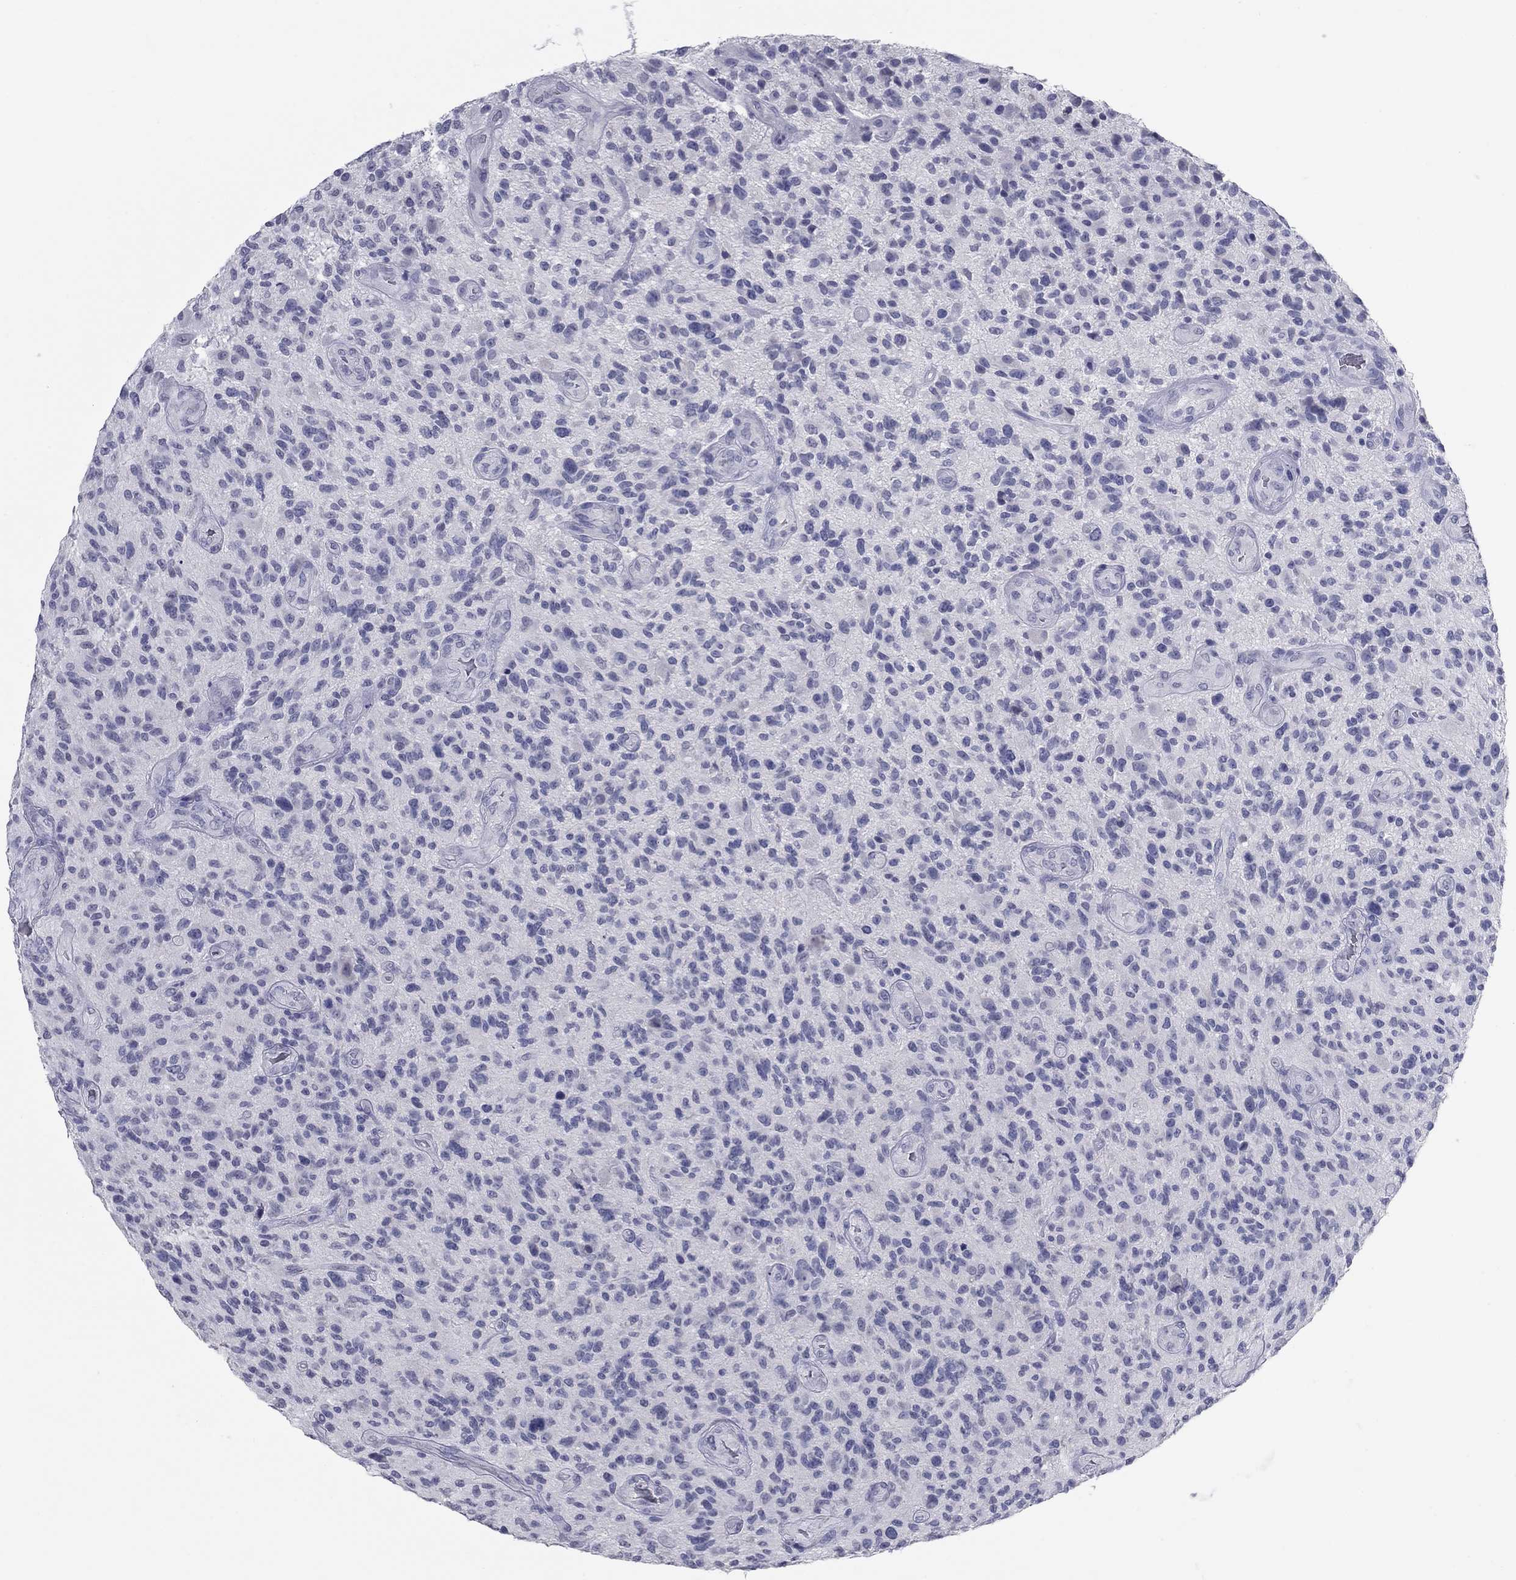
{"staining": {"intensity": "negative", "quantity": "none", "location": "none"}, "tissue": "glioma", "cell_type": "Tumor cells", "image_type": "cancer", "snomed": [{"axis": "morphology", "description": "Glioma, malignant, High grade"}, {"axis": "topography", "description": "Brain"}], "caption": "Malignant glioma (high-grade) was stained to show a protein in brown. There is no significant staining in tumor cells. The staining is performed using DAB (3,3'-diaminobenzidine) brown chromogen with nuclei counter-stained in using hematoxylin.", "gene": "KRT75", "patient": {"sex": "male", "age": 47}}